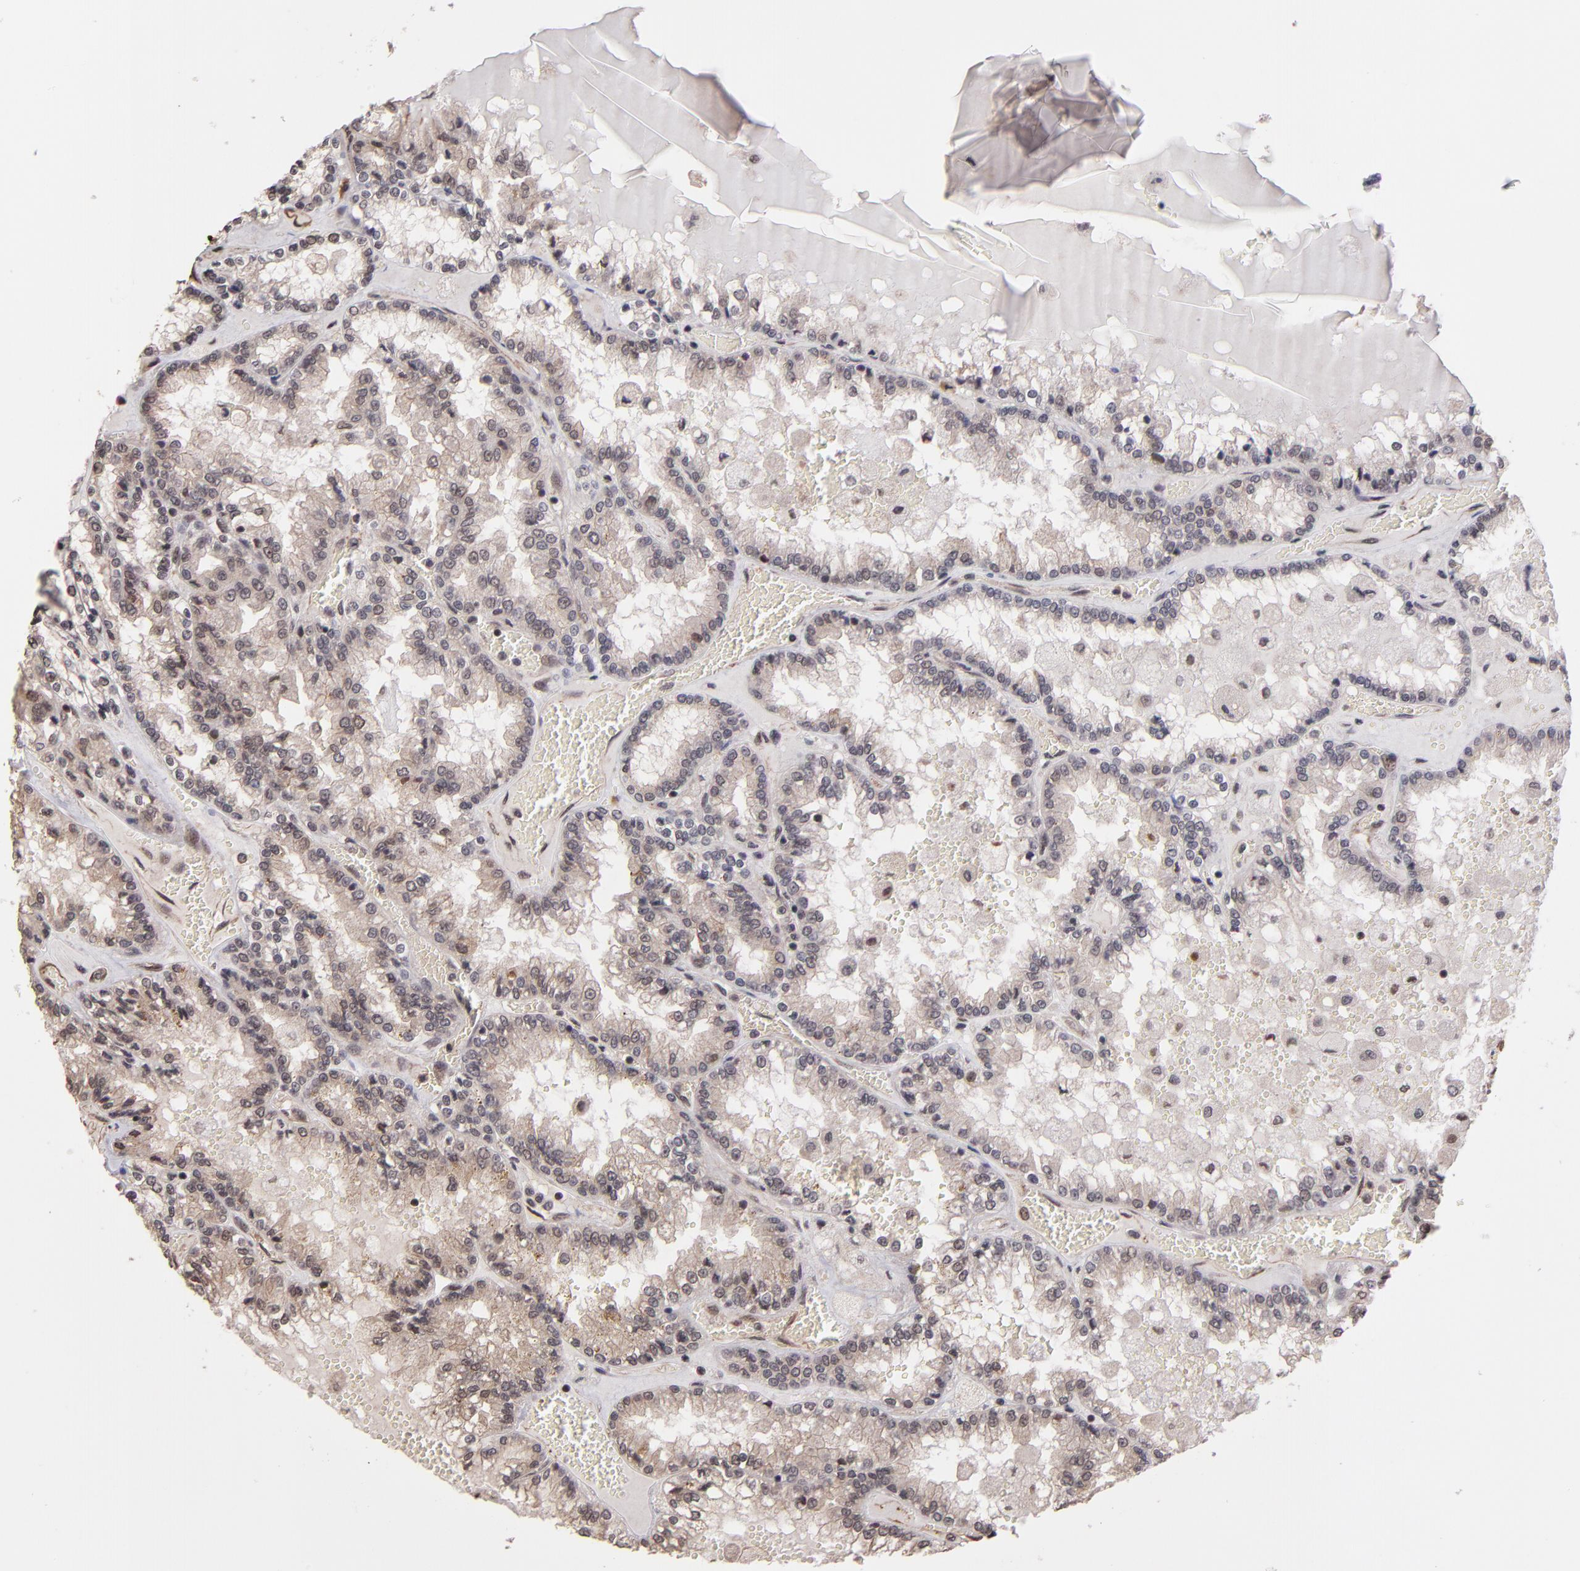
{"staining": {"intensity": "weak", "quantity": "<25%", "location": "cytoplasmic/membranous"}, "tissue": "renal cancer", "cell_type": "Tumor cells", "image_type": "cancer", "snomed": [{"axis": "morphology", "description": "Adenocarcinoma, NOS"}, {"axis": "topography", "description": "Kidney"}], "caption": "DAB immunohistochemical staining of adenocarcinoma (renal) shows no significant expression in tumor cells.", "gene": "TERF2", "patient": {"sex": "female", "age": 56}}